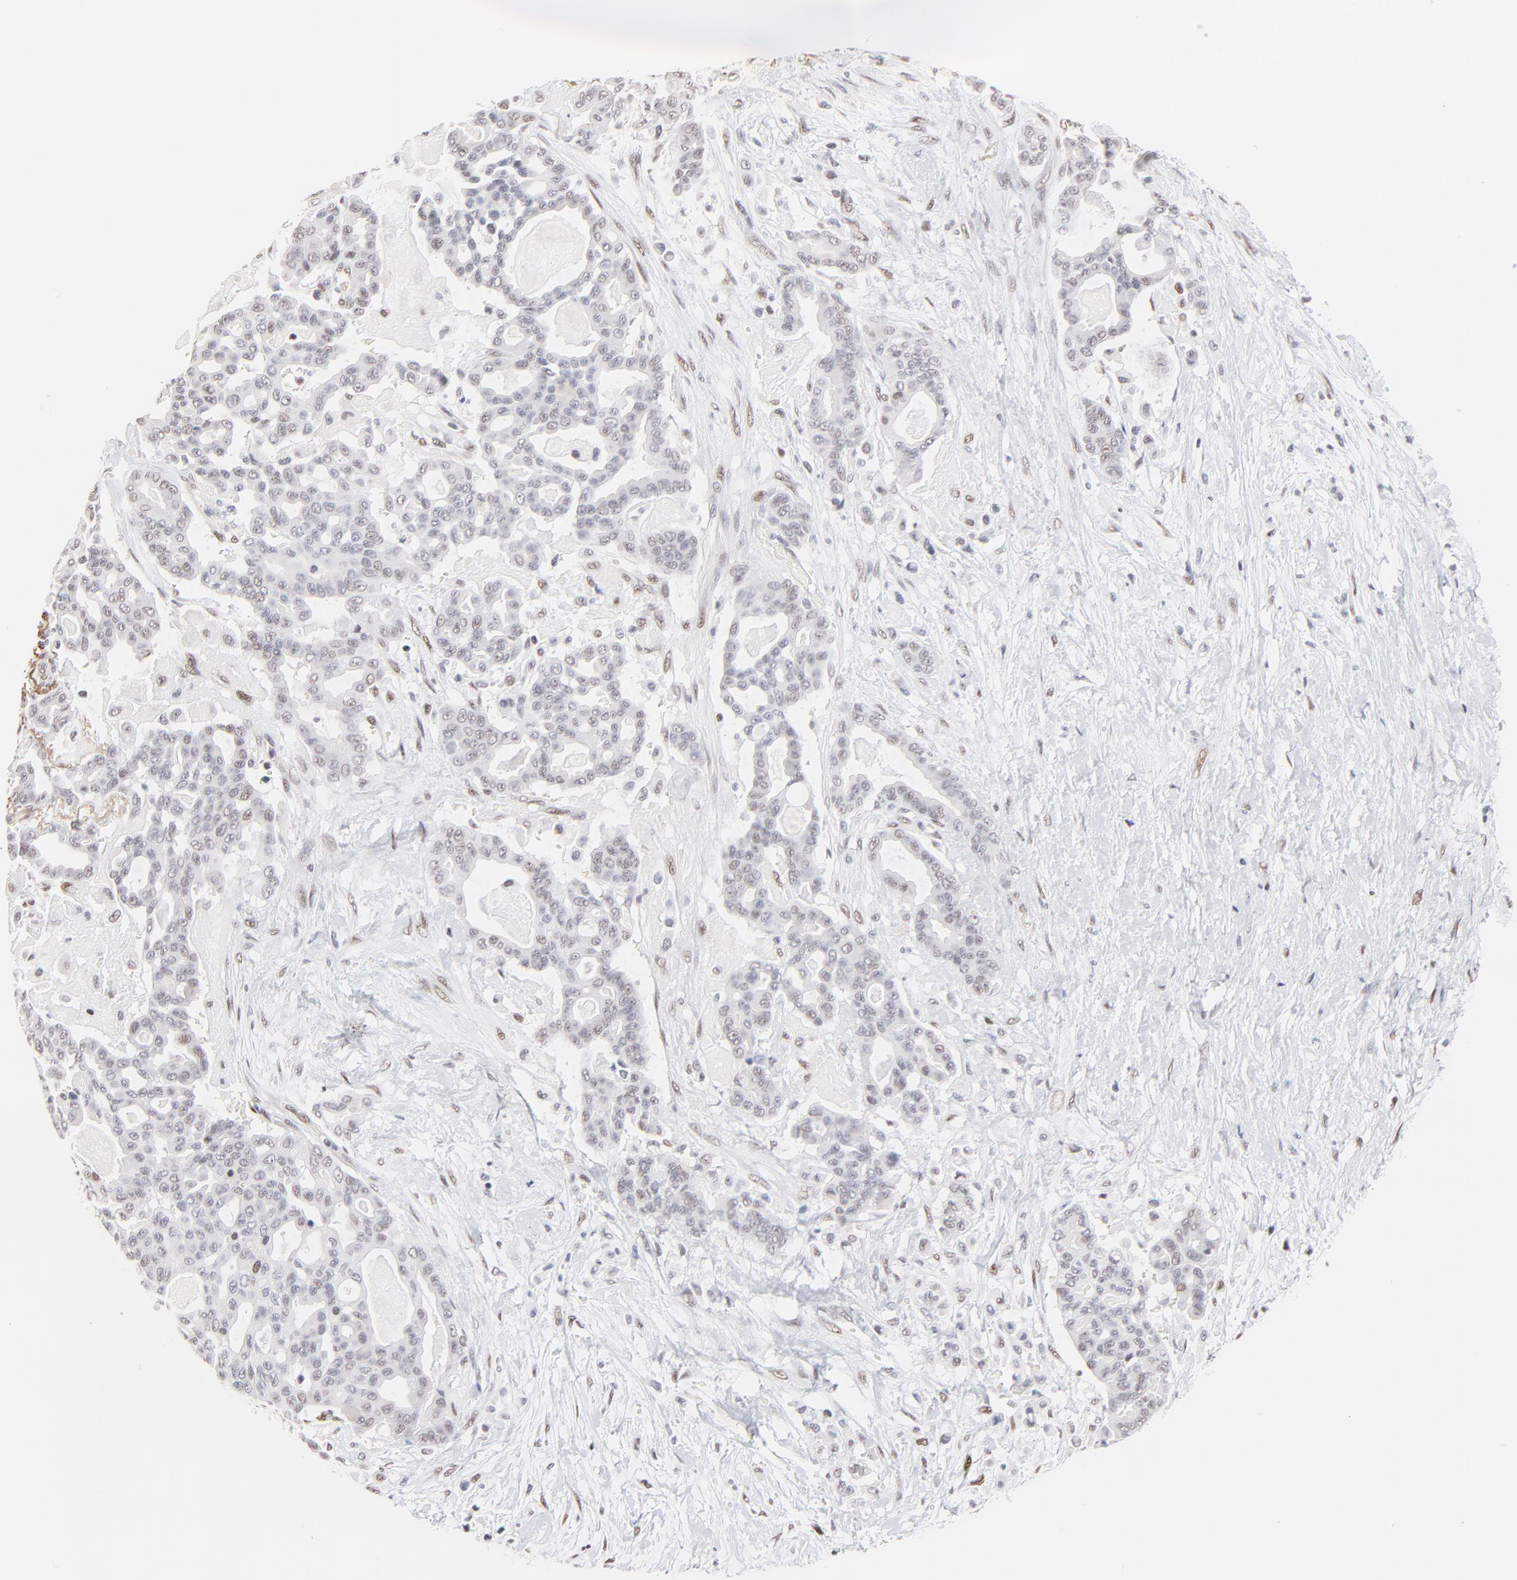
{"staining": {"intensity": "weak", "quantity": "<25%", "location": "nuclear"}, "tissue": "pancreatic cancer", "cell_type": "Tumor cells", "image_type": "cancer", "snomed": [{"axis": "morphology", "description": "Adenocarcinoma, NOS"}, {"axis": "topography", "description": "Pancreas"}], "caption": "There is no significant expression in tumor cells of pancreatic adenocarcinoma.", "gene": "OGFOD1", "patient": {"sex": "male", "age": 63}}